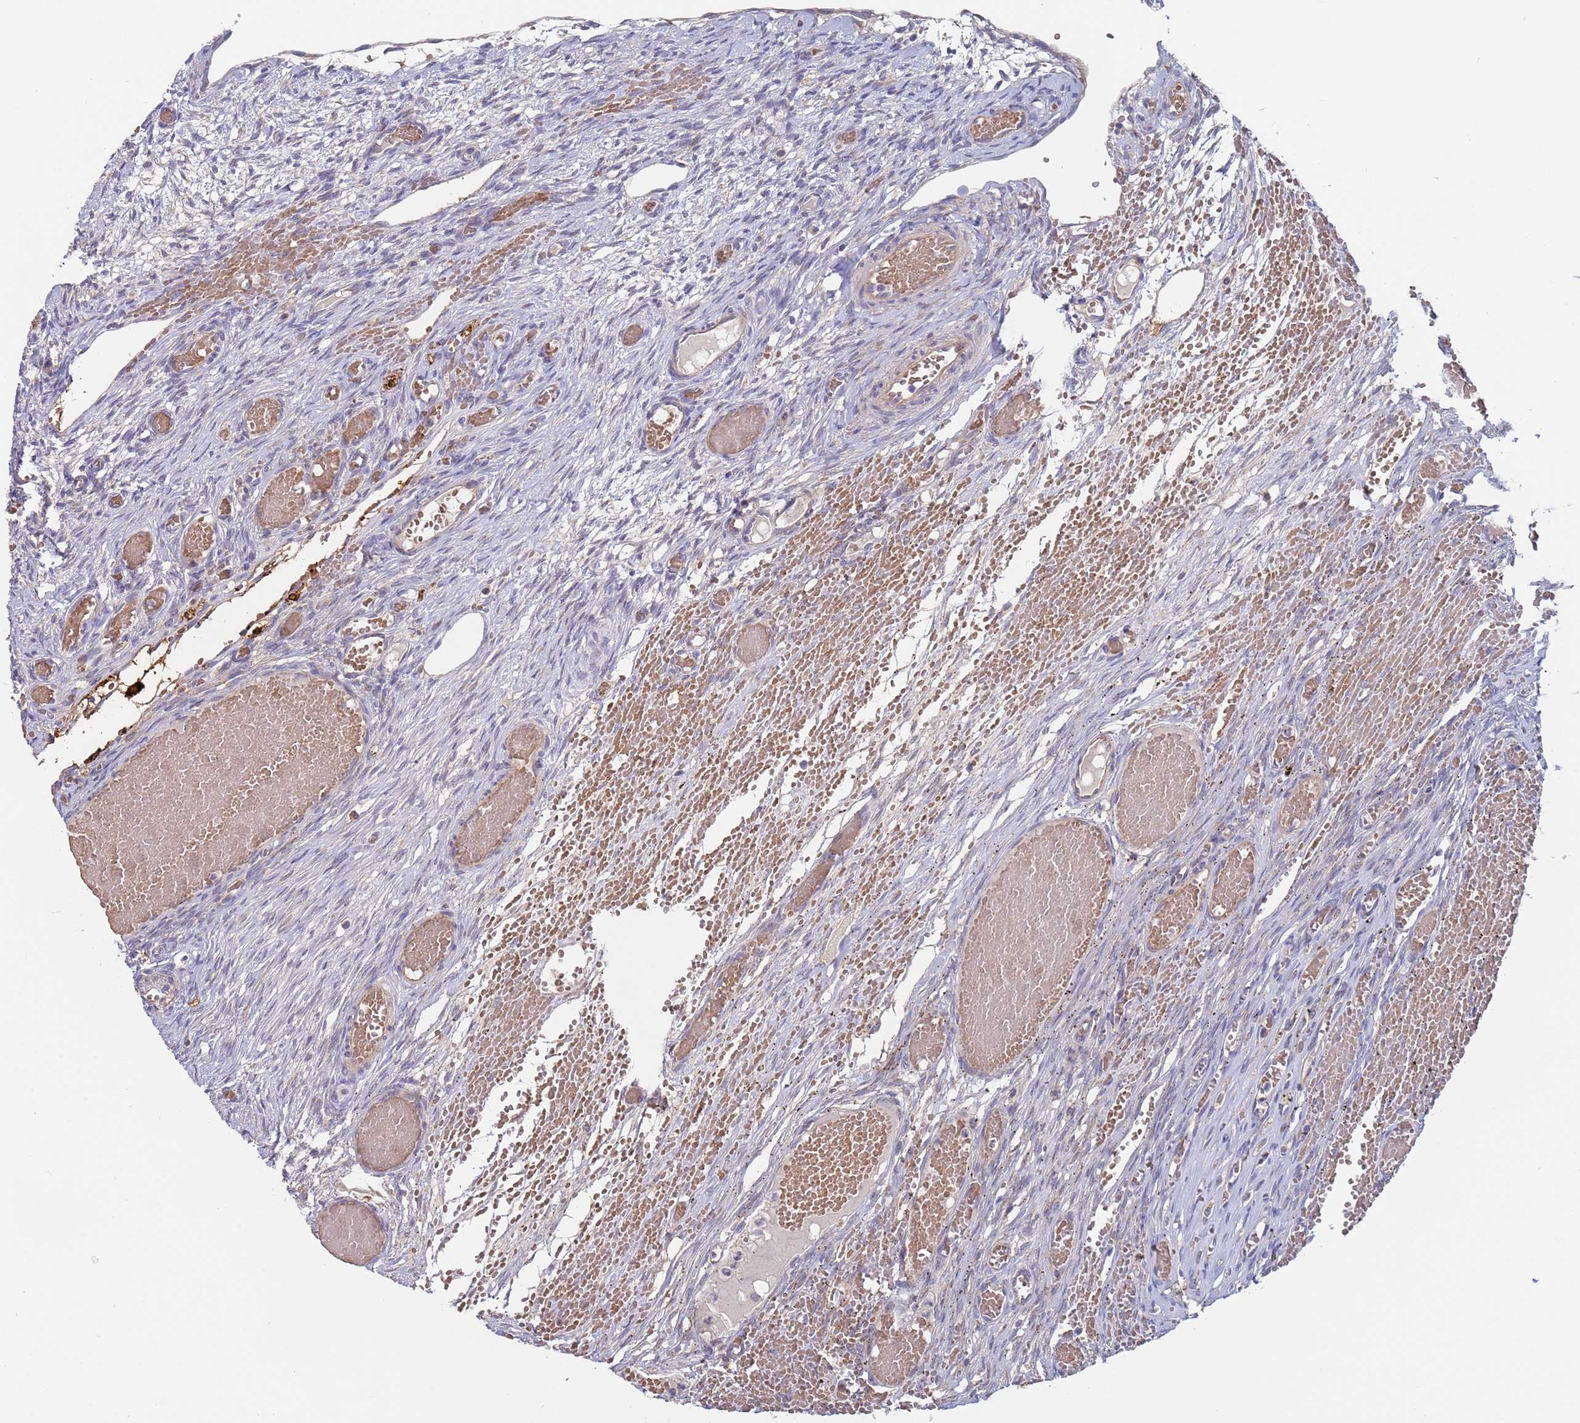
{"staining": {"intensity": "negative", "quantity": "none", "location": "none"}, "tissue": "ovary", "cell_type": "Ovarian stroma cells", "image_type": "normal", "snomed": [{"axis": "morphology", "description": "Adenocarcinoma, NOS"}, {"axis": "topography", "description": "Endometrium"}], "caption": "The immunohistochemistry image has no significant expression in ovarian stroma cells of ovary. (Brightfield microscopy of DAB IHC at high magnification).", "gene": "MALRD1", "patient": {"sex": "female", "age": 32}}